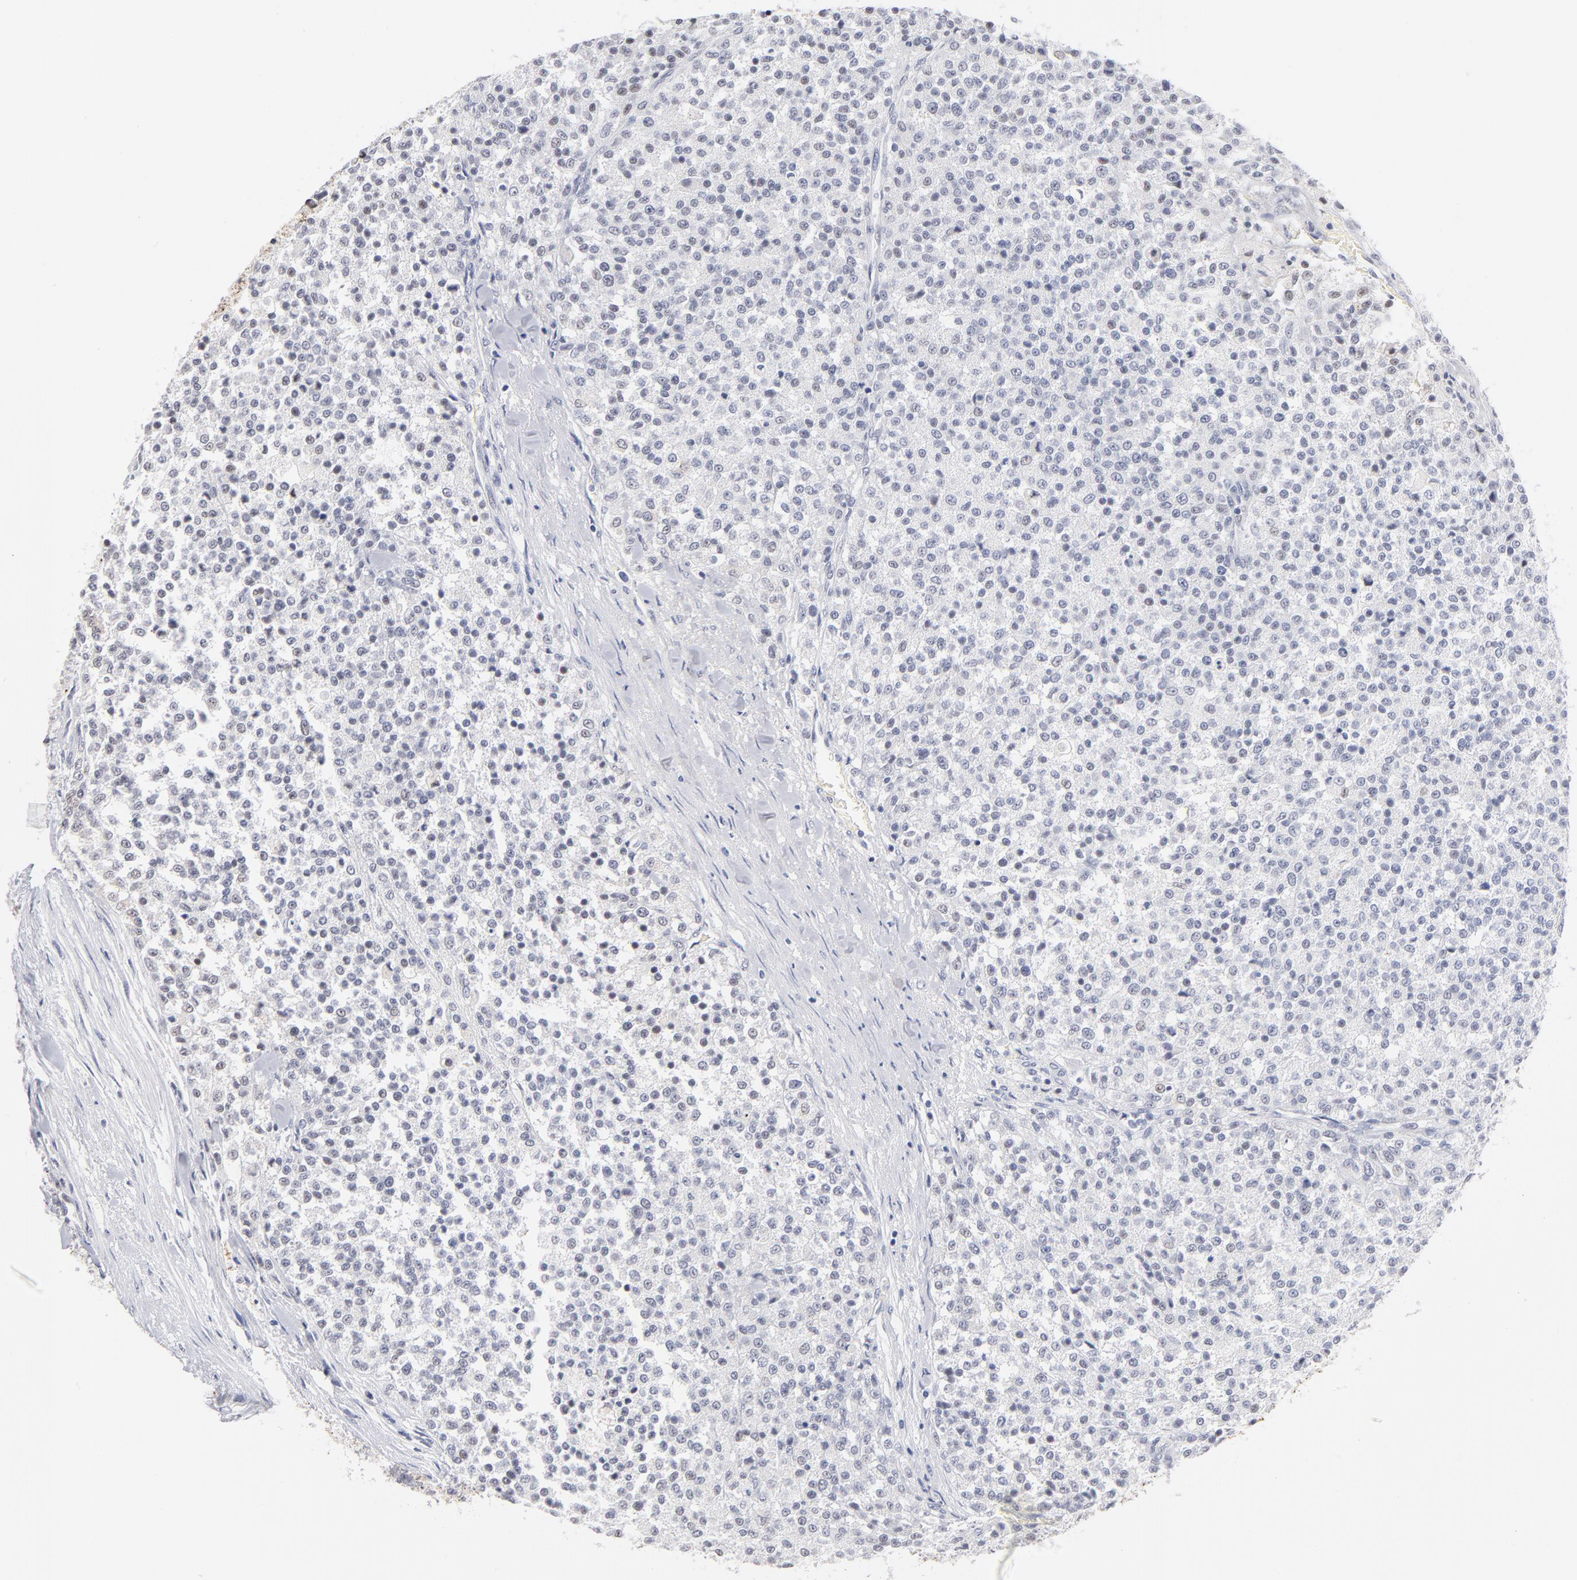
{"staining": {"intensity": "negative", "quantity": "none", "location": "none"}, "tissue": "testis cancer", "cell_type": "Tumor cells", "image_type": "cancer", "snomed": [{"axis": "morphology", "description": "Seminoma, NOS"}, {"axis": "topography", "description": "Testis"}], "caption": "Tumor cells are negative for protein expression in human testis cancer (seminoma). Nuclei are stained in blue.", "gene": "KHNYN", "patient": {"sex": "male", "age": 59}}